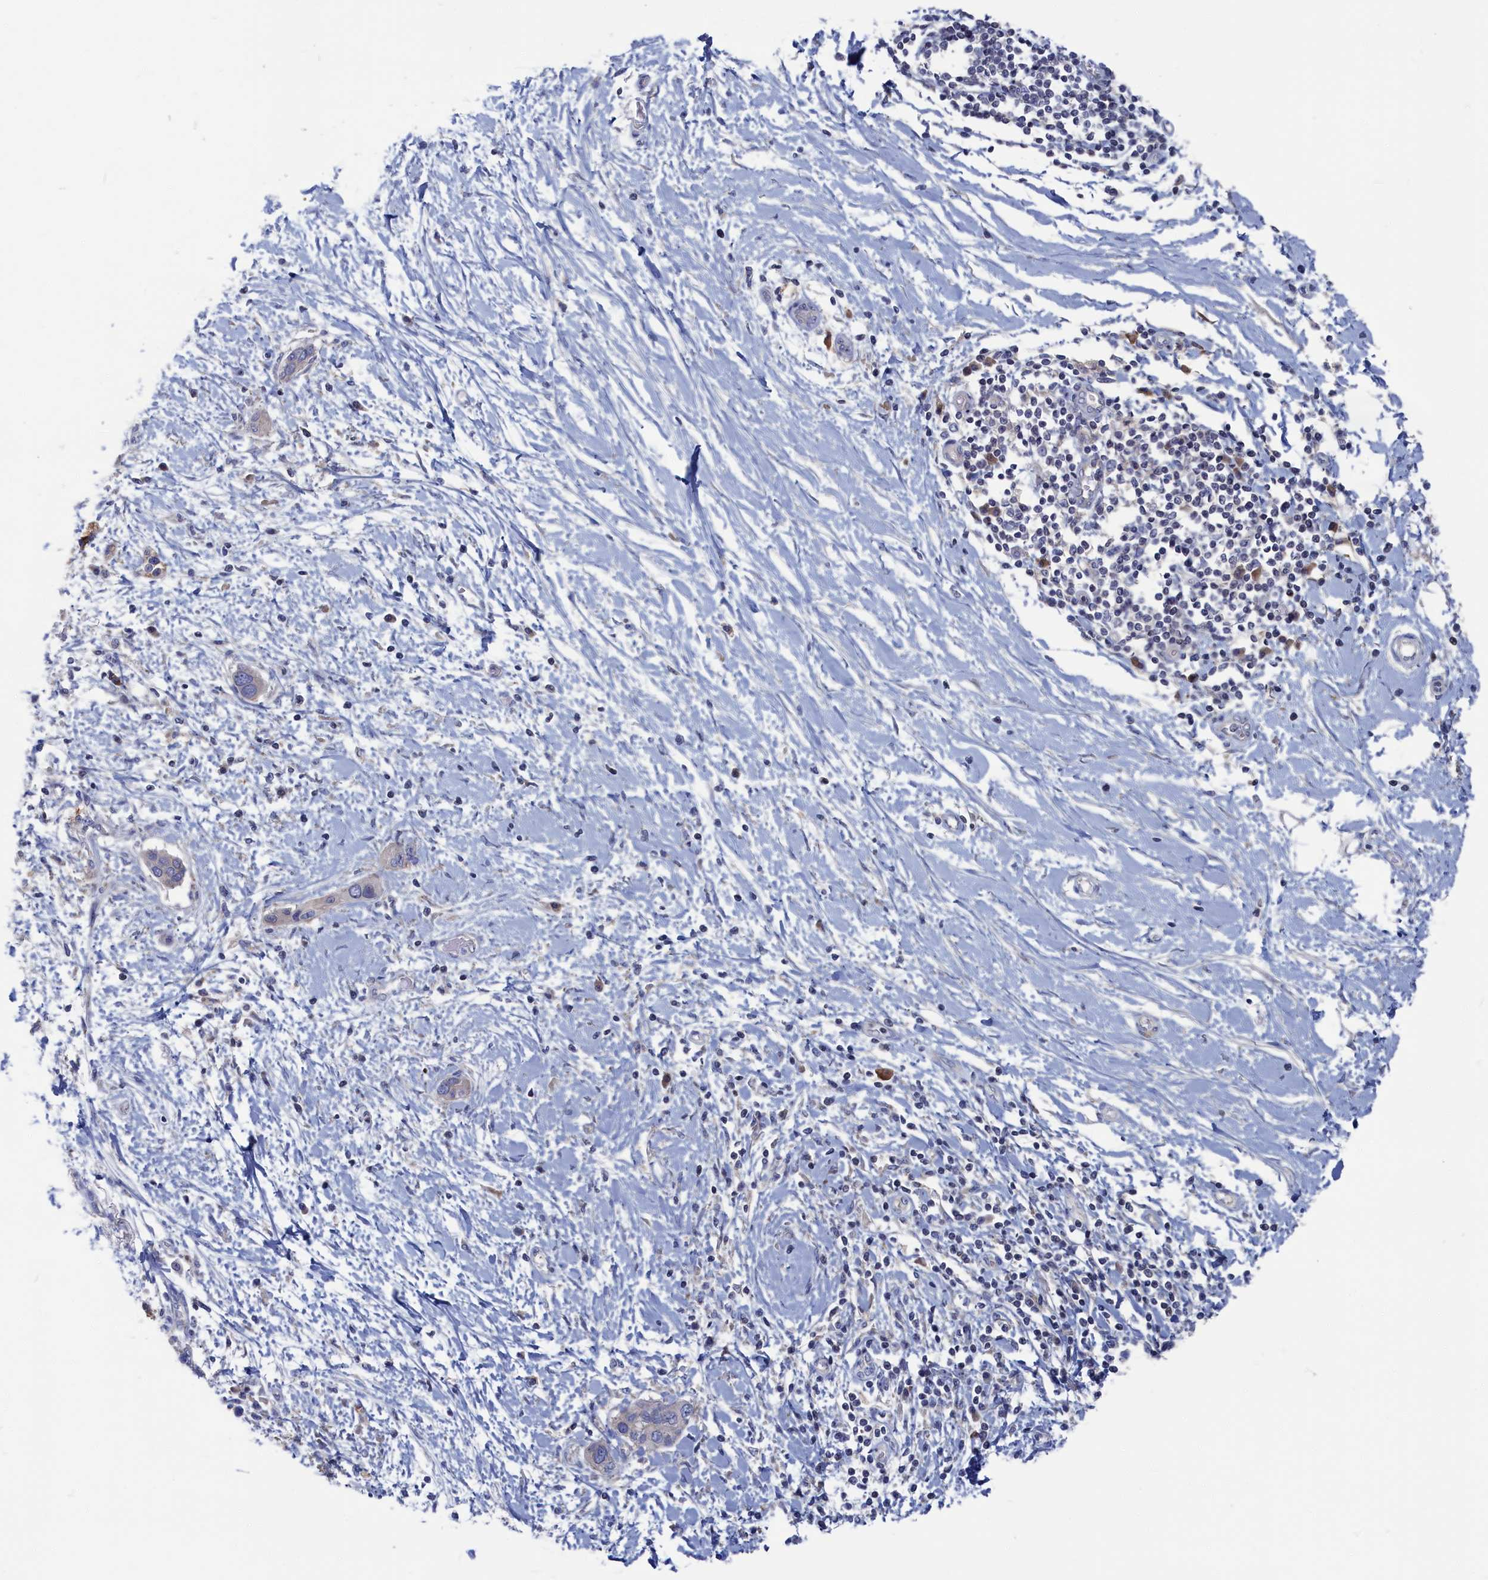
{"staining": {"intensity": "negative", "quantity": "none", "location": "none"}, "tissue": "pancreatic cancer", "cell_type": "Tumor cells", "image_type": "cancer", "snomed": [{"axis": "morphology", "description": "Normal tissue, NOS"}, {"axis": "morphology", "description": "Adenocarcinoma, NOS"}, {"axis": "topography", "description": "Pancreas"}, {"axis": "topography", "description": "Peripheral nerve tissue"}], "caption": "High power microscopy micrograph of an immunohistochemistry histopathology image of pancreatic adenocarcinoma, revealing no significant expression in tumor cells.", "gene": "CEND1", "patient": {"sex": "male", "age": 59}}